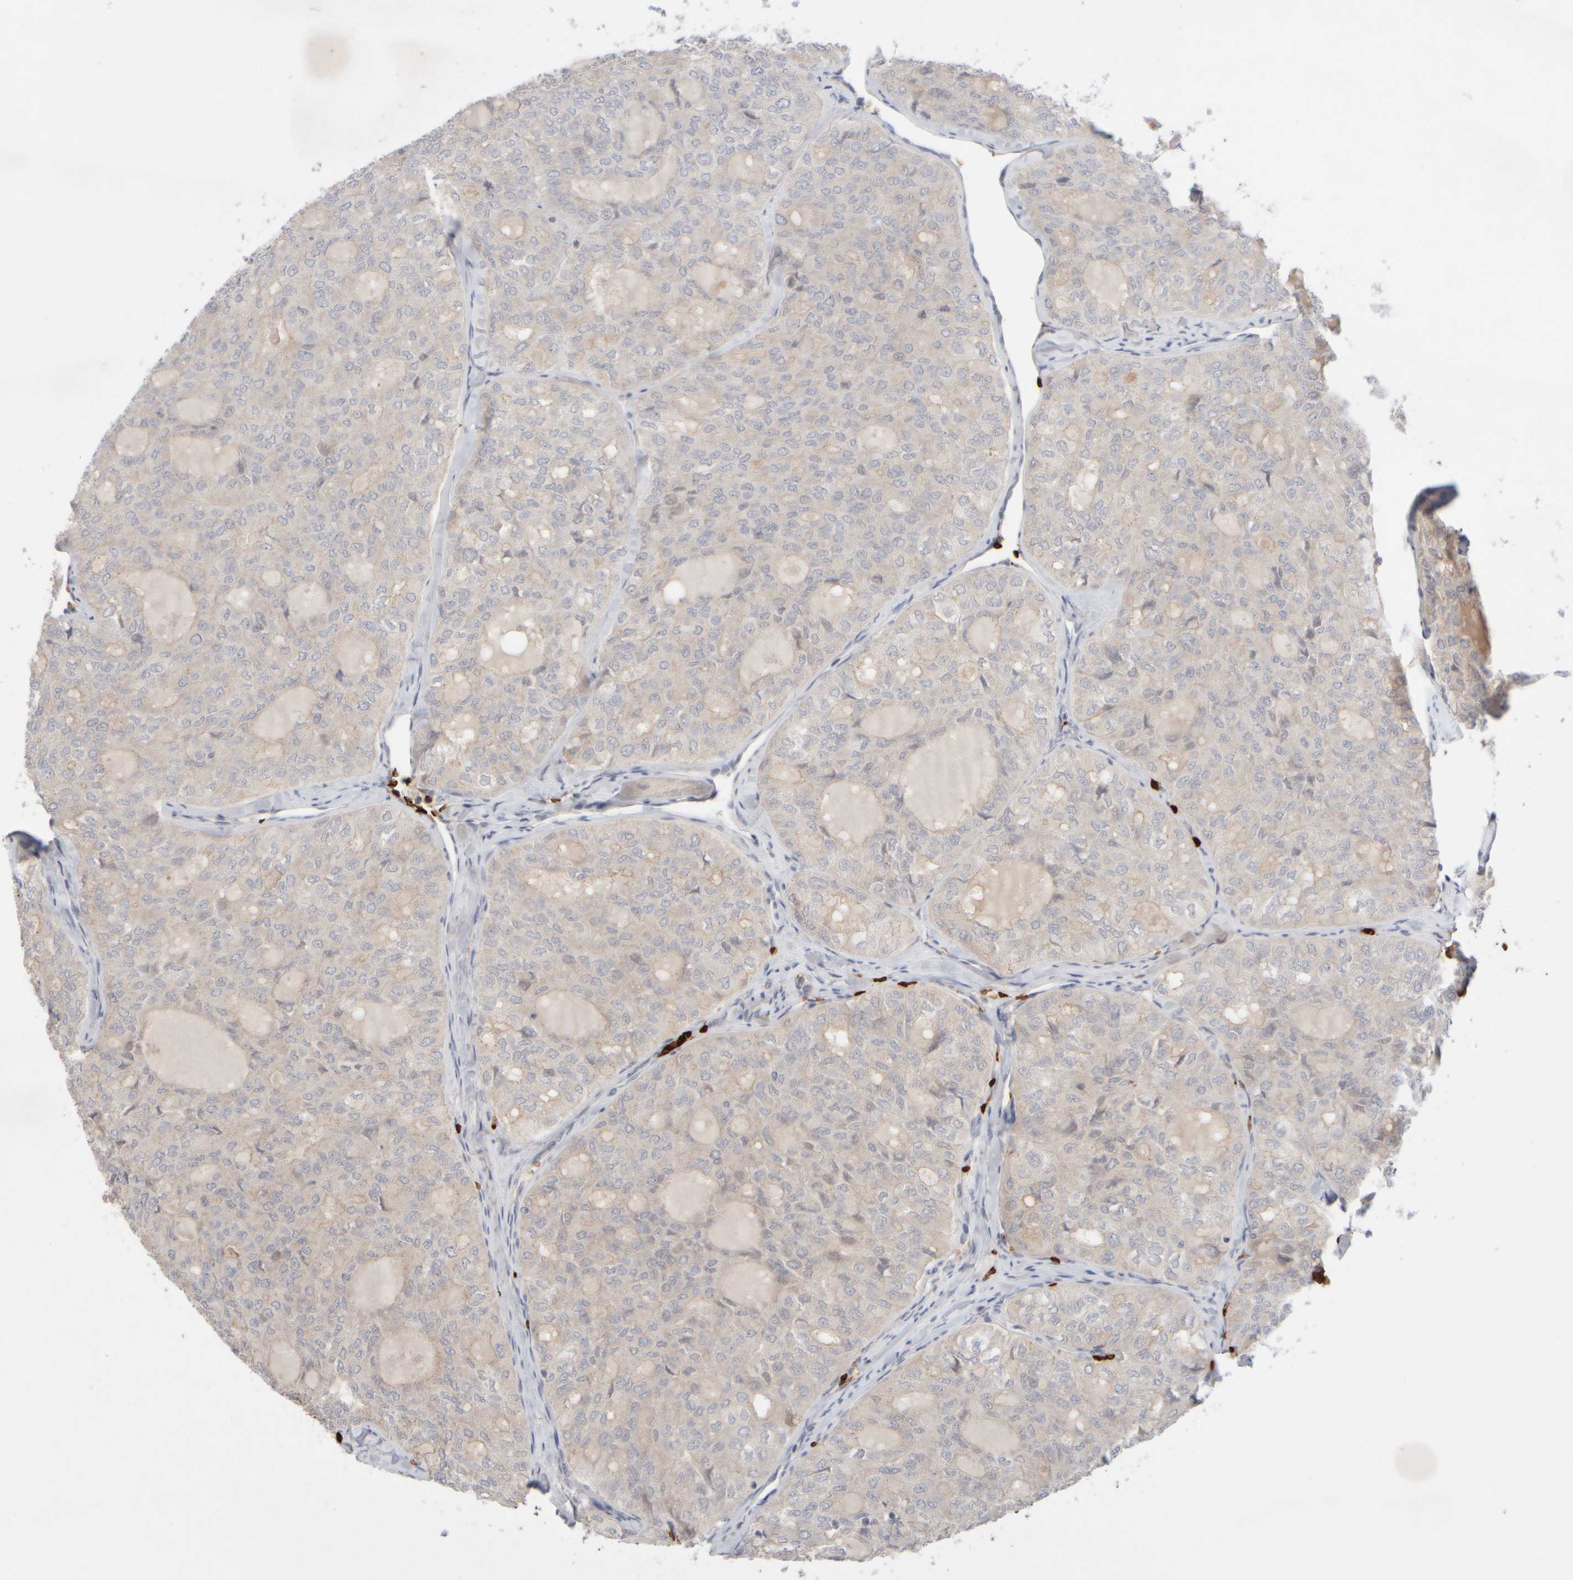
{"staining": {"intensity": "negative", "quantity": "none", "location": "none"}, "tissue": "thyroid cancer", "cell_type": "Tumor cells", "image_type": "cancer", "snomed": [{"axis": "morphology", "description": "Follicular adenoma carcinoma, NOS"}, {"axis": "topography", "description": "Thyroid gland"}], "caption": "An immunohistochemistry (IHC) micrograph of follicular adenoma carcinoma (thyroid) is shown. There is no staining in tumor cells of follicular adenoma carcinoma (thyroid). (Stains: DAB IHC with hematoxylin counter stain, Microscopy: brightfield microscopy at high magnification).", "gene": "MST1", "patient": {"sex": "male", "age": 75}}